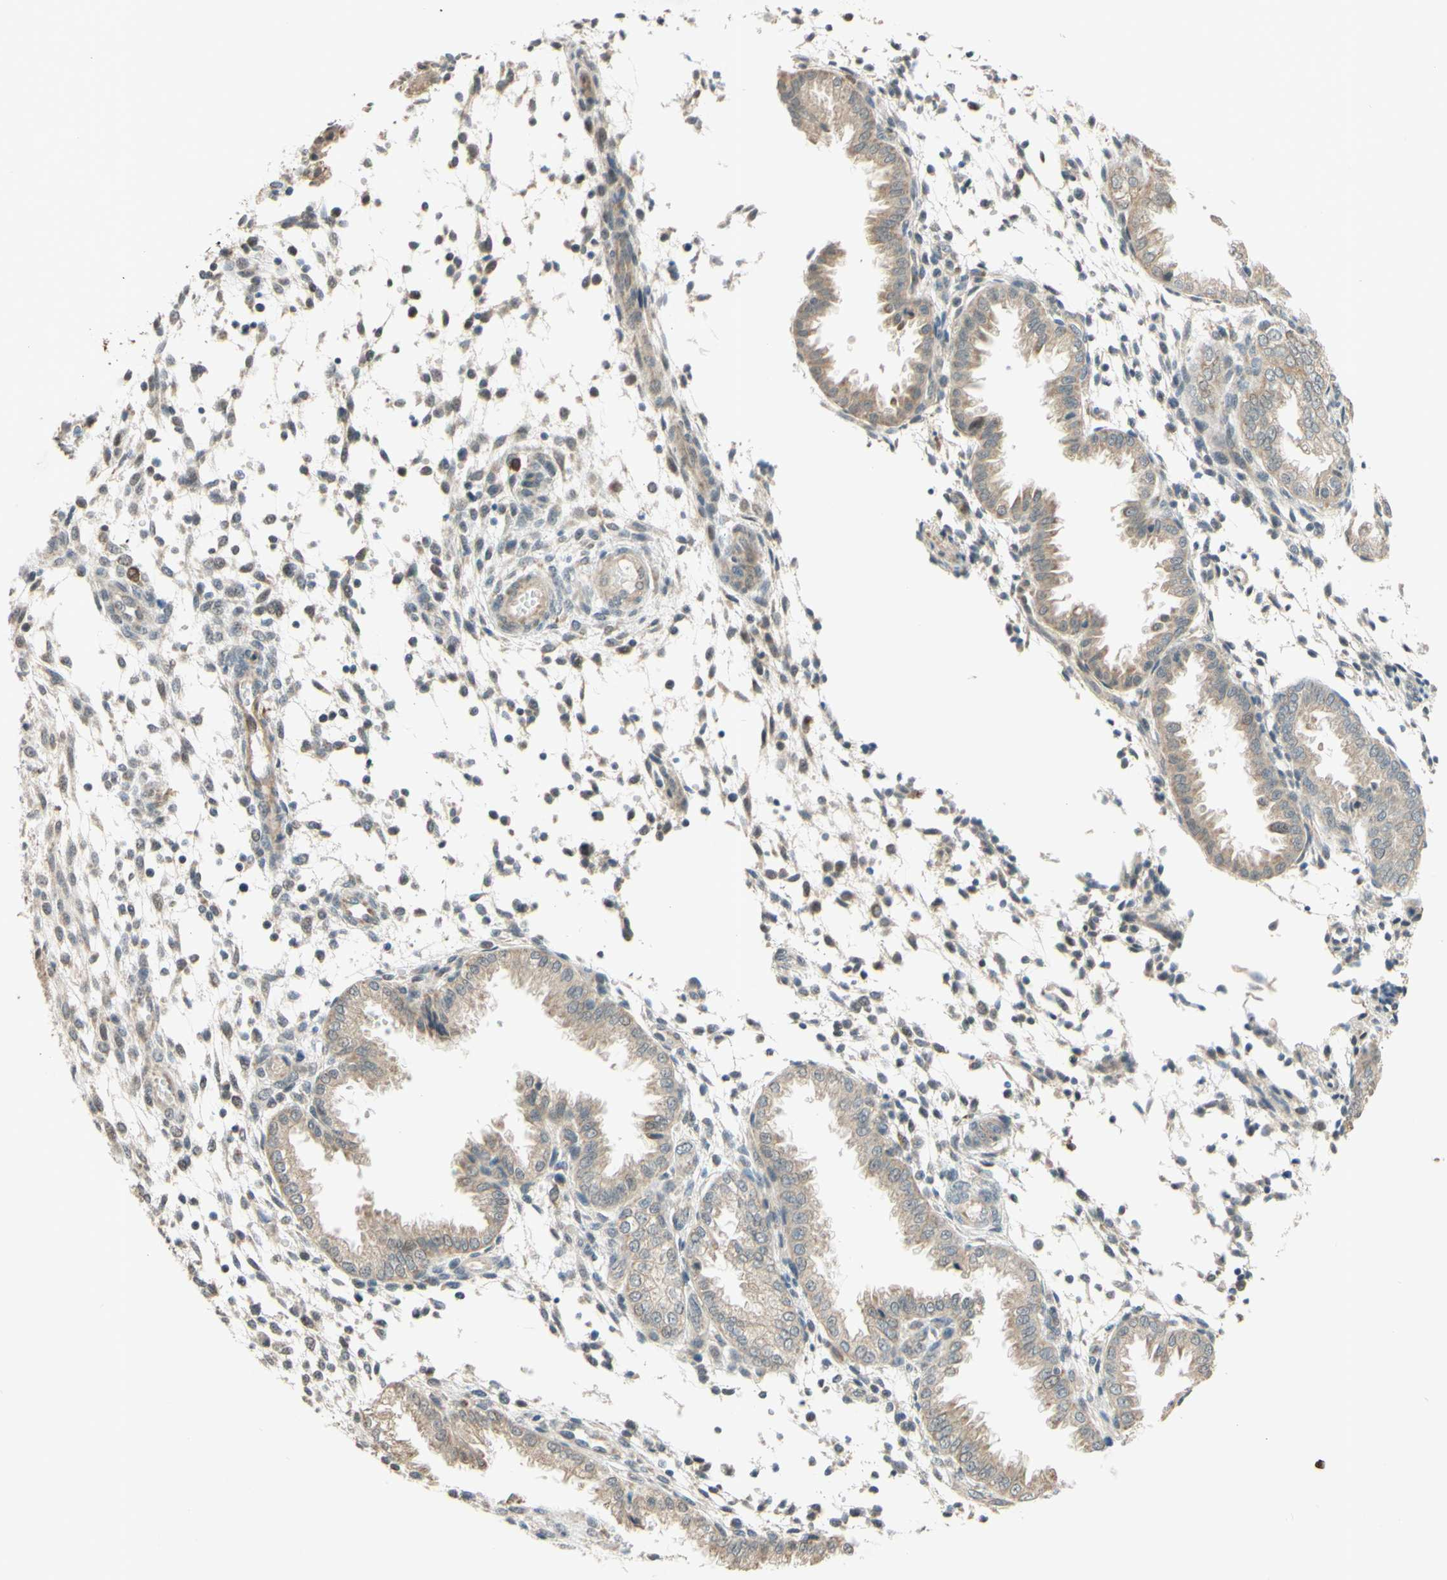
{"staining": {"intensity": "negative", "quantity": "none", "location": "none"}, "tissue": "endometrium", "cell_type": "Cells in endometrial stroma", "image_type": "normal", "snomed": [{"axis": "morphology", "description": "Normal tissue, NOS"}, {"axis": "topography", "description": "Endometrium"}], "caption": "This is a photomicrograph of immunohistochemistry staining of unremarkable endometrium, which shows no staining in cells in endometrial stroma. (DAB immunohistochemistry (IHC) visualized using brightfield microscopy, high magnification).", "gene": "GATA1", "patient": {"sex": "female", "age": 33}}